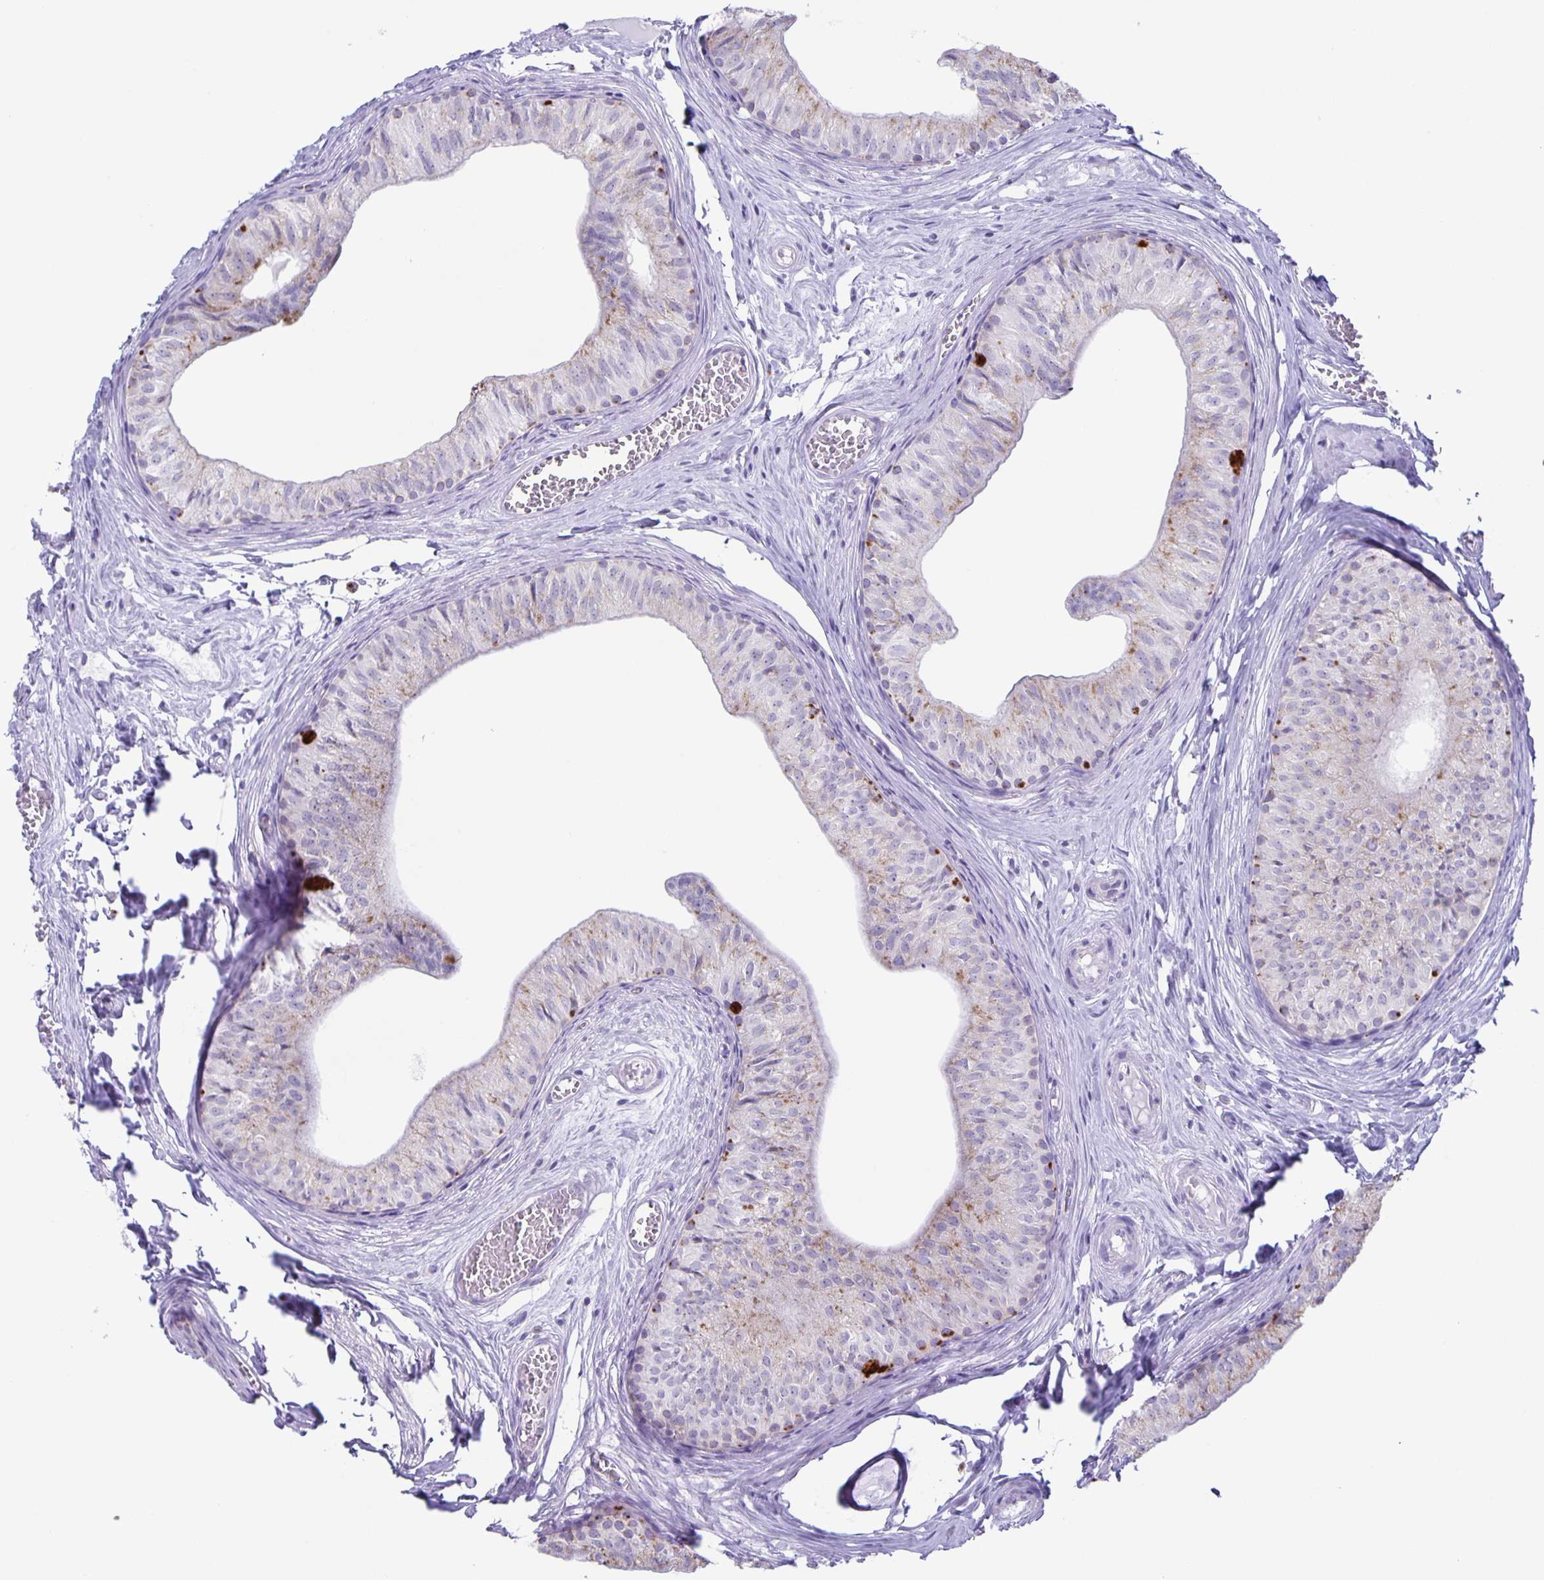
{"staining": {"intensity": "moderate", "quantity": "<25%", "location": "cytoplasmic/membranous"}, "tissue": "epididymis", "cell_type": "Glandular cells", "image_type": "normal", "snomed": [{"axis": "morphology", "description": "Normal tissue, NOS"}, {"axis": "topography", "description": "Epididymis"}], "caption": "Moderate cytoplasmic/membranous staining for a protein is appreciated in about <25% of glandular cells of normal epididymis using immunohistochemistry.", "gene": "LIPA", "patient": {"sex": "male", "age": 25}}